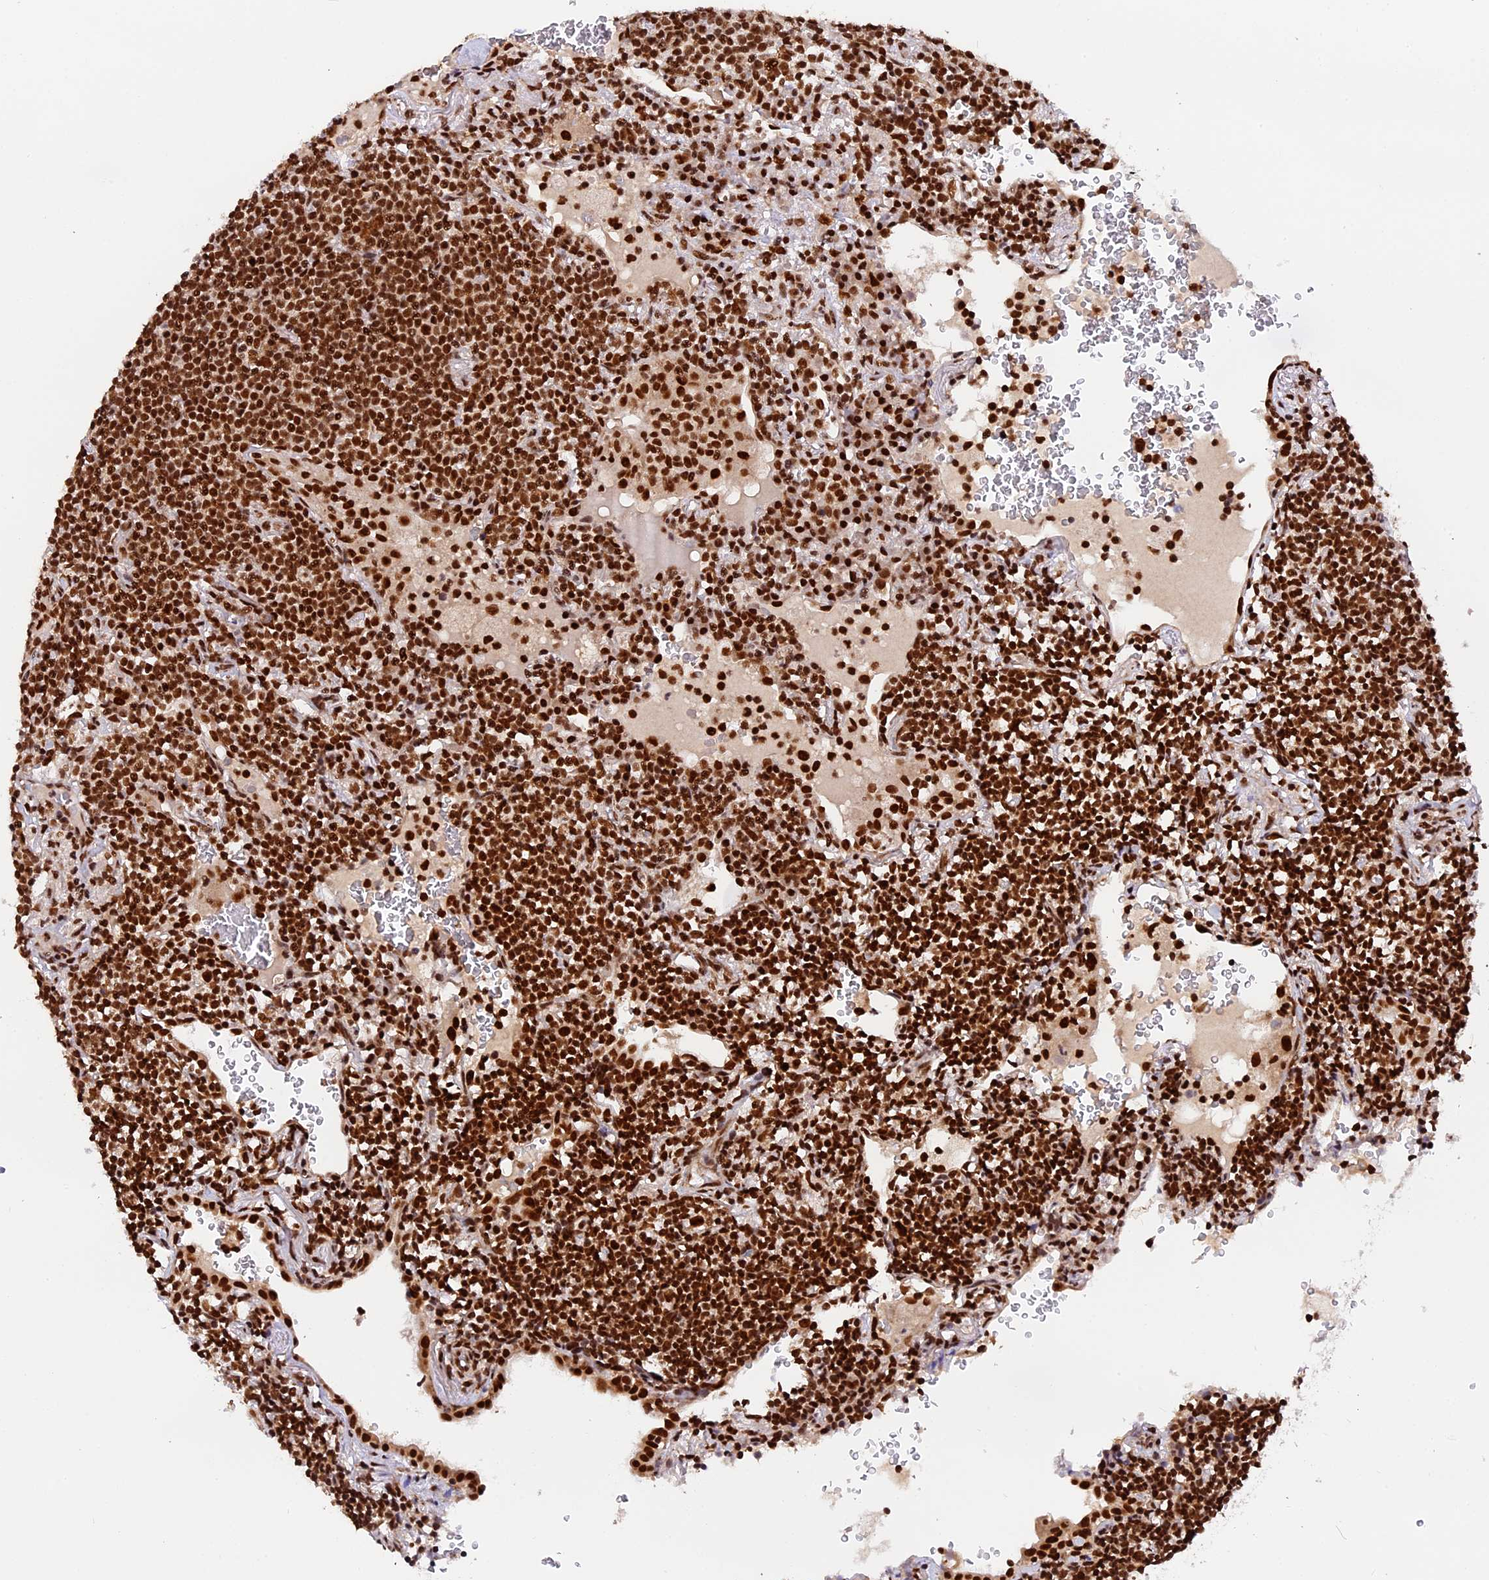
{"staining": {"intensity": "strong", "quantity": ">75%", "location": "nuclear"}, "tissue": "lymphoma", "cell_type": "Tumor cells", "image_type": "cancer", "snomed": [{"axis": "morphology", "description": "Malignant lymphoma, non-Hodgkin's type, Low grade"}, {"axis": "topography", "description": "Lung"}], "caption": "Immunohistochemical staining of malignant lymphoma, non-Hodgkin's type (low-grade) displays strong nuclear protein staining in about >75% of tumor cells.", "gene": "RAMAC", "patient": {"sex": "female", "age": 71}}